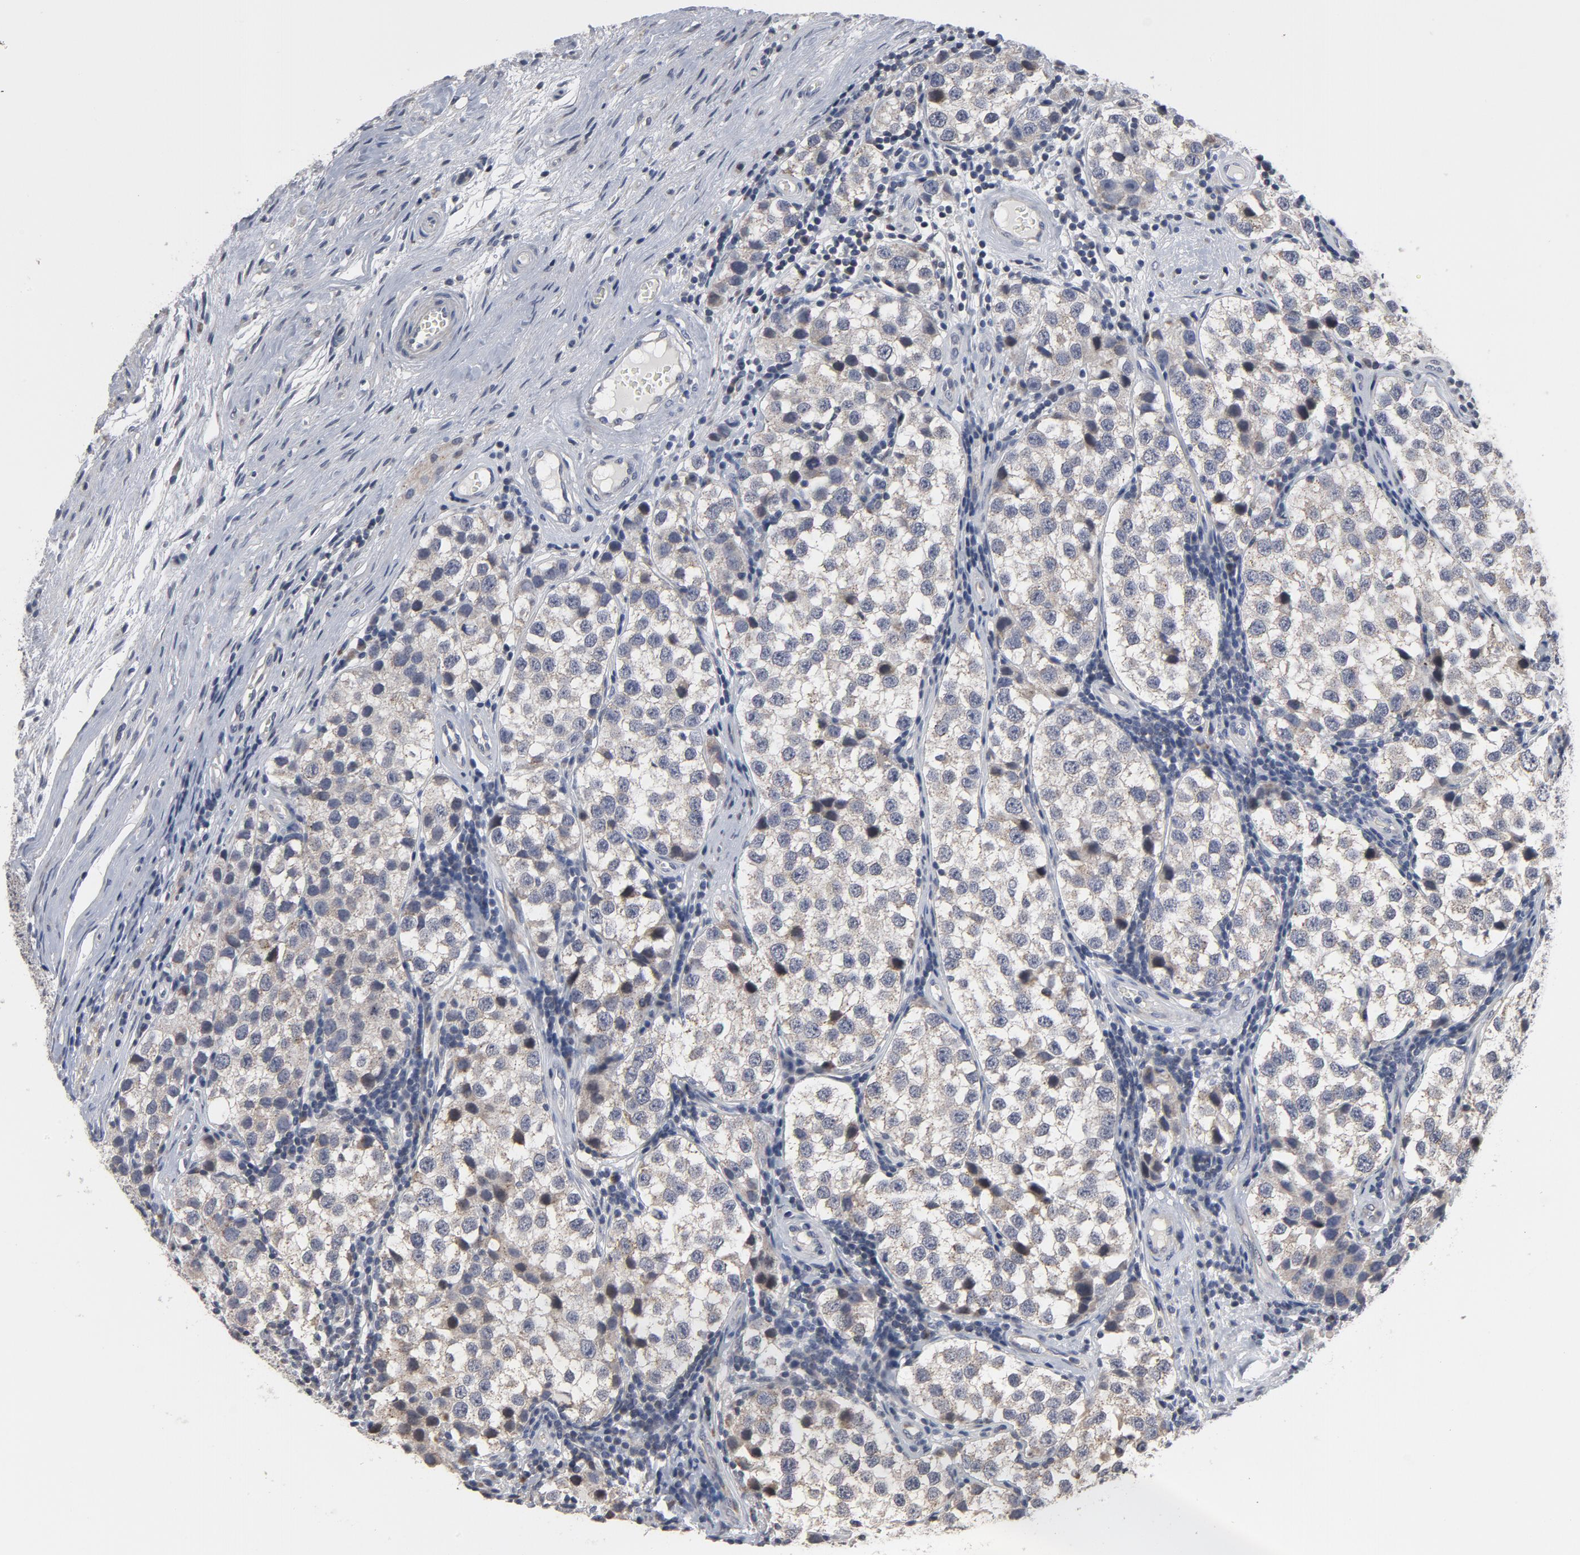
{"staining": {"intensity": "negative", "quantity": "none", "location": "none"}, "tissue": "testis cancer", "cell_type": "Tumor cells", "image_type": "cancer", "snomed": [{"axis": "morphology", "description": "Seminoma, NOS"}, {"axis": "topography", "description": "Testis"}], "caption": "A high-resolution image shows IHC staining of testis seminoma, which reveals no significant positivity in tumor cells.", "gene": "PPP1R1B", "patient": {"sex": "male", "age": 39}}